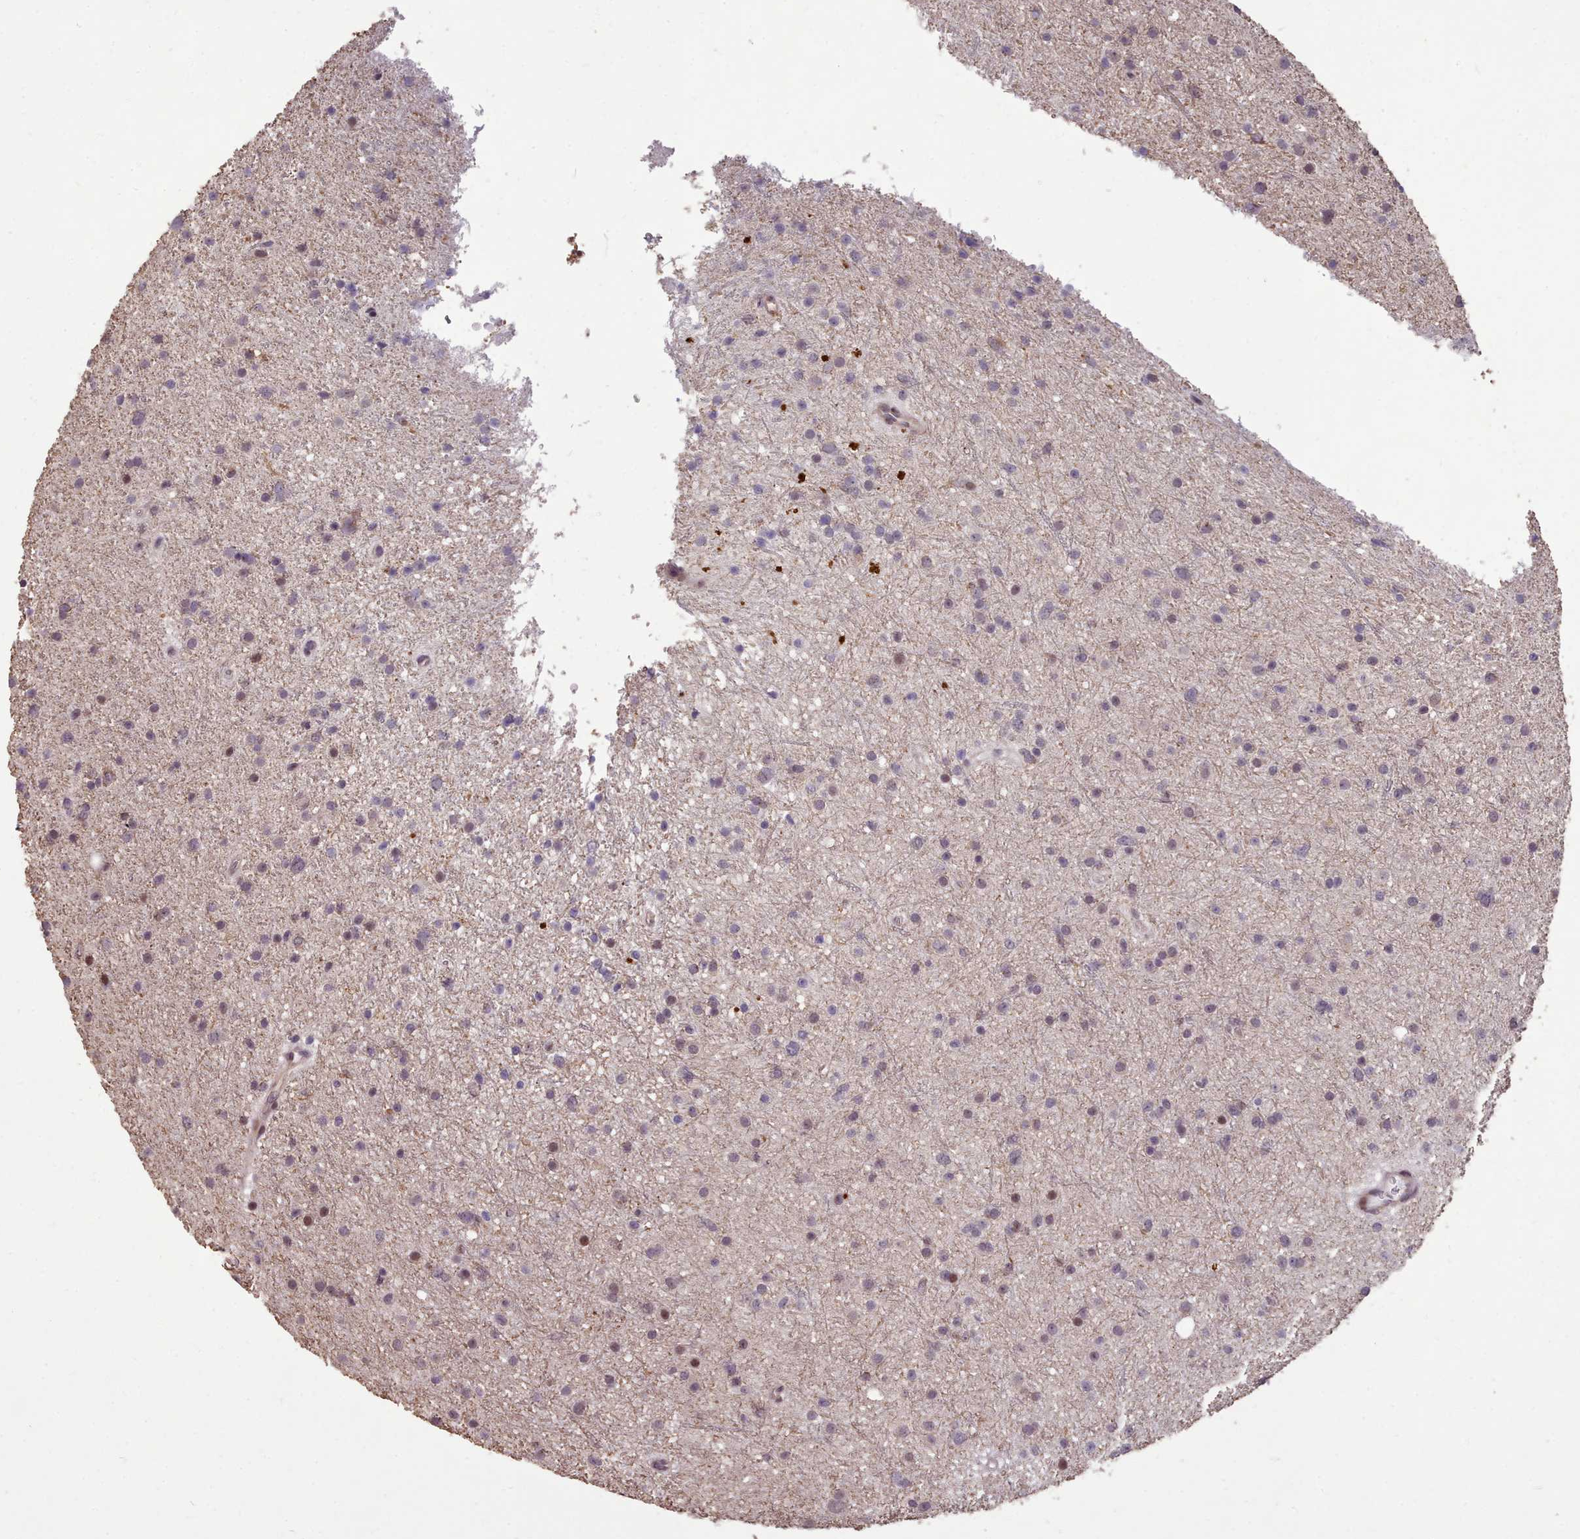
{"staining": {"intensity": "moderate", "quantity": "<25%", "location": "nuclear"}, "tissue": "glioma", "cell_type": "Tumor cells", "image_type": "cancer", "snomed": [{"axis": "morphology", "description": "Glioma, malignant, Low grade"}, {"axis": "topography", "description": "Cerebral cortex"}], "caption": "Protein staining demonstrates moderate nuclear expression in approximately <25% of tumor cells in malignant glioma (low-grade).", "gene": "ENSA", "patient": {"sex": "female", "age": 39}}